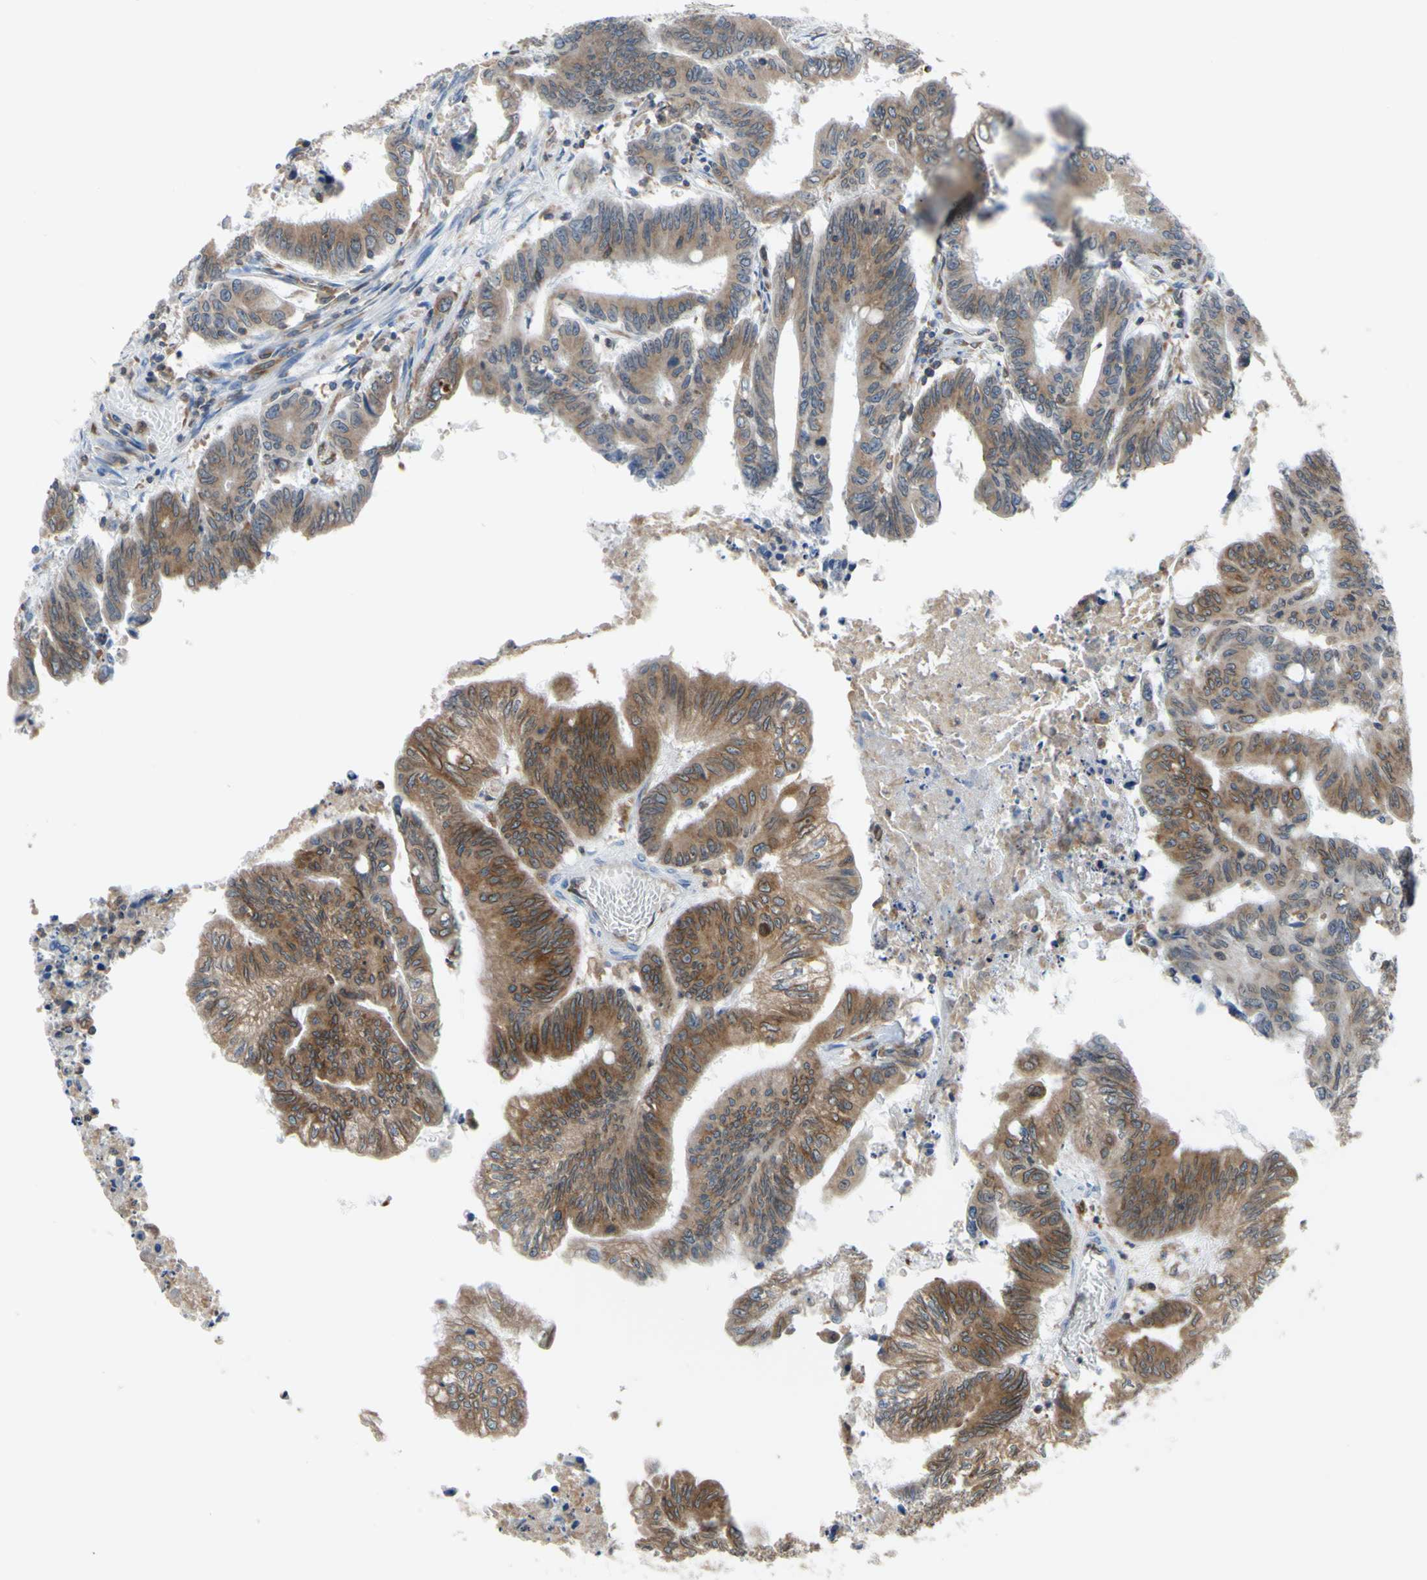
{"staining": {"intensity": "moderate", "quantity": ">75%", "location": "cytoplasmic/membranous"}, "tissue": "colorectal cancer", "cell_type": "Tumor cells", "image_type": "cancer", "snomed": [{"axis": "morphology", "description": "Adenocarcinoma, NOS"}, {"axis": "topography", "description": "Colon"}], "caption": "An immunohistochemistry photomicrograph of neoplastic tissue is shown. Protein staining in brown labels moderate cytoplasmic/membranous positivity in colorectal cancer within tumor cells.", "gene": "MGST2", "patient": {"sex": "male", "age": 45}}